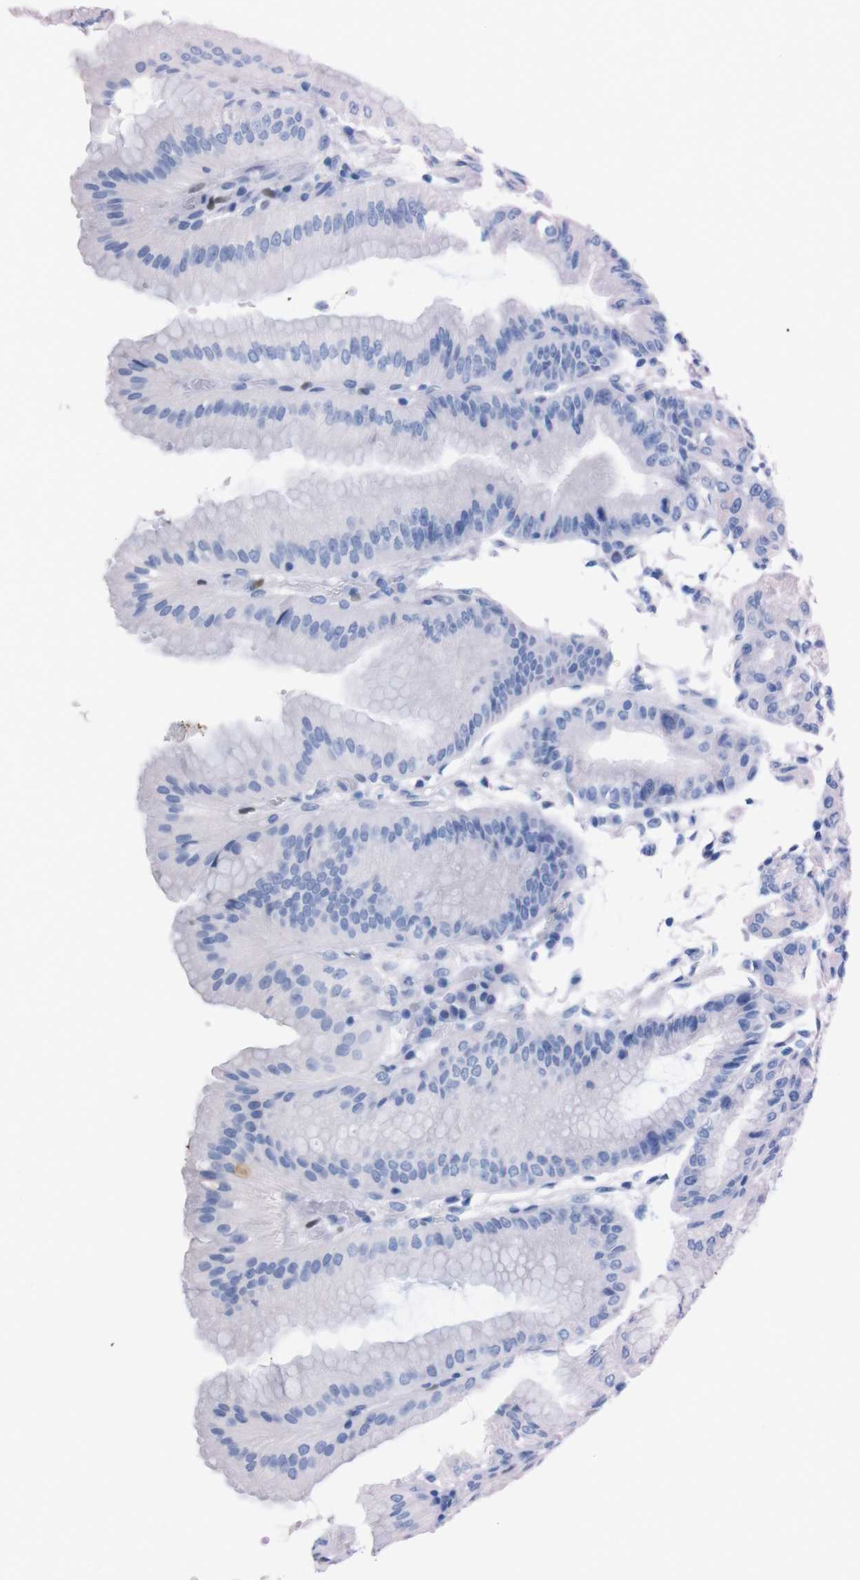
{"staining": {"intensity": "negative", "quantity": "none", "location": "none"}, "tissue": "stomach", "cell_type": "Glandular cells", "image_type": "normal", "snomed": [{"axis": "morphology", "description": "Normal tissue, NOS"}, {"axis": "topography", "description": "Stomach, lower"}], "caption": "A high-resolution micrograph shows immunohistochemistry (IHC) staining of unremarkable stomach, which displays no significant expression in glandular cells.", "gene": "P2RY12", "patient": {"sex": "male", "age": 71}}